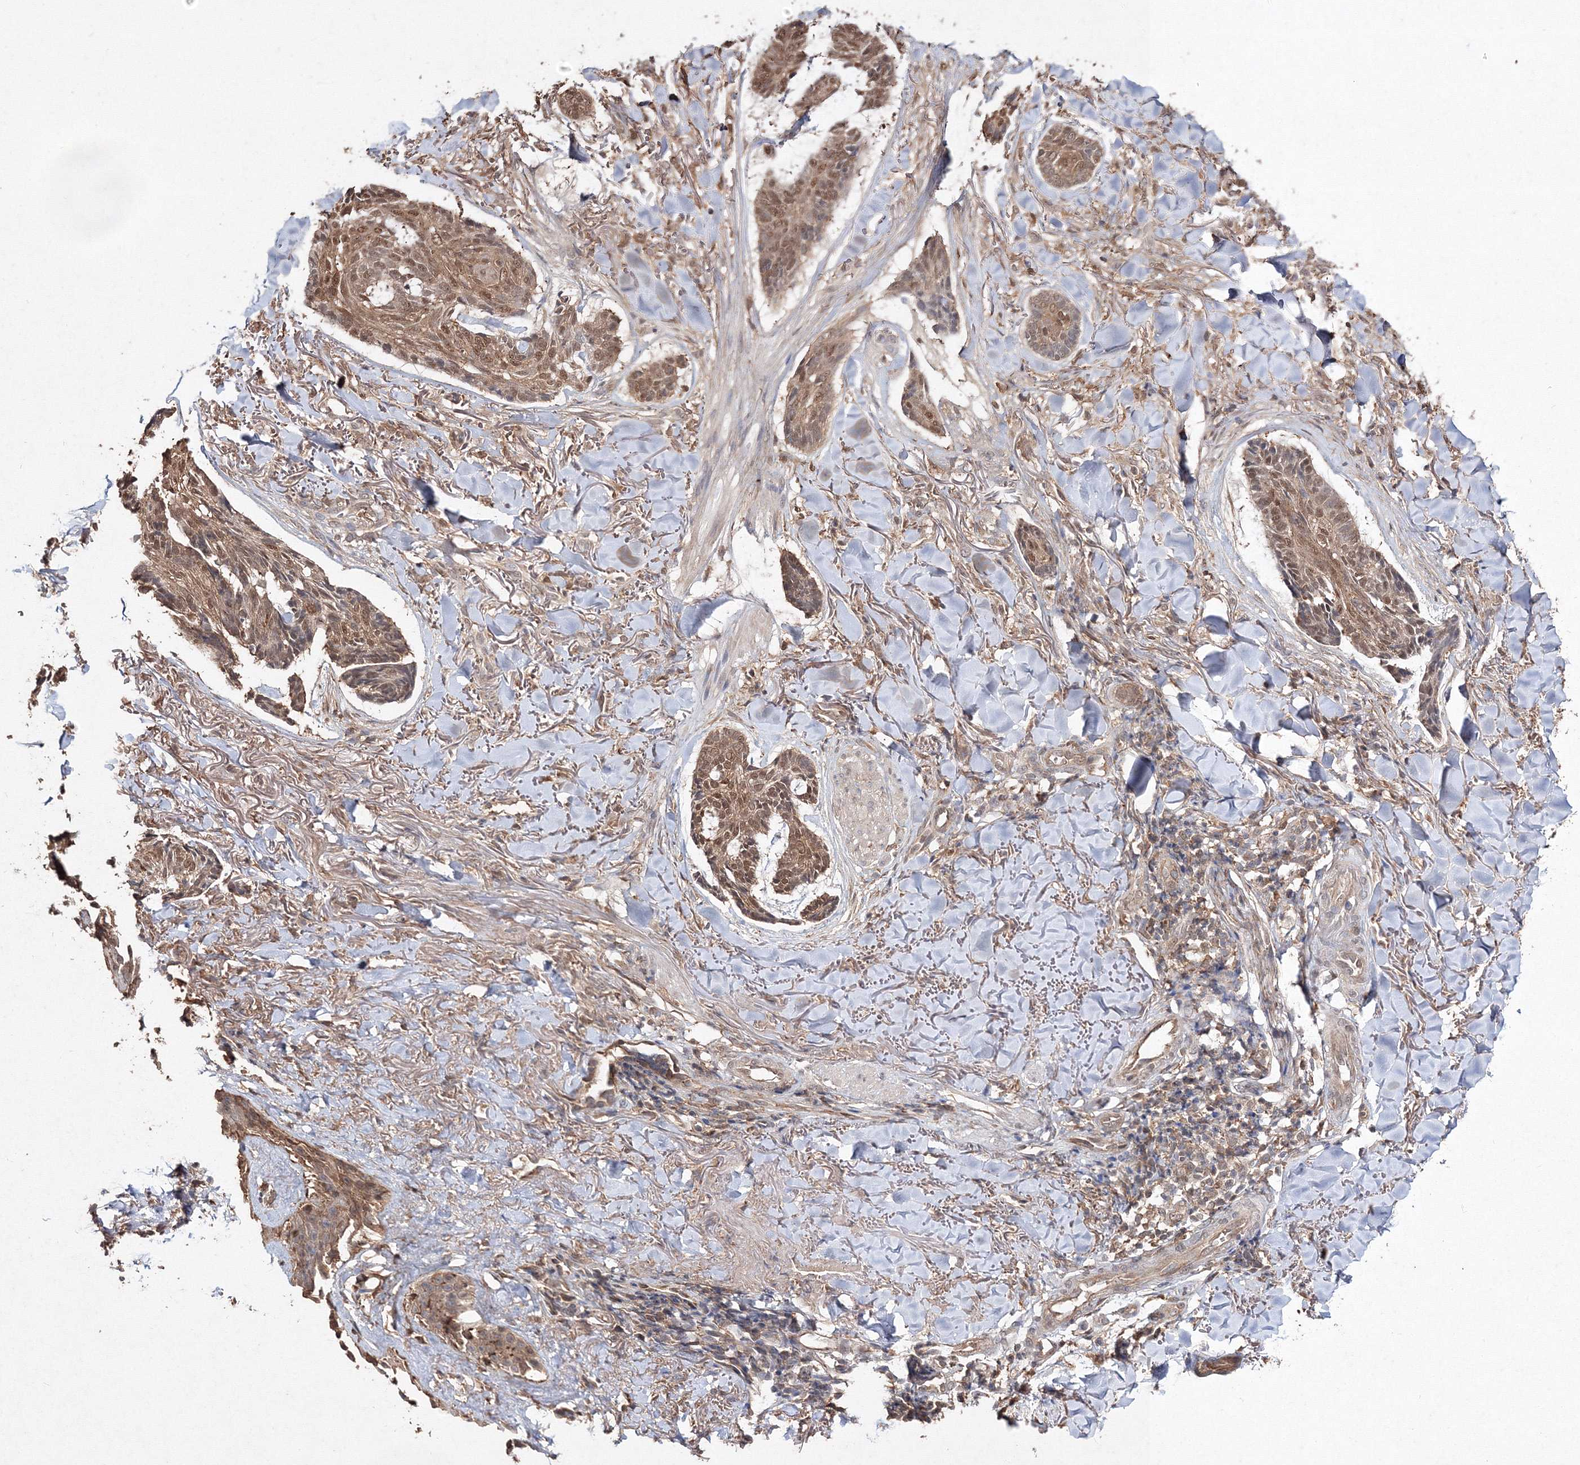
{"staining": {"intensity": "moderate", "quantity": ">75%", "location": "cytoplasmic/membranous,nuclear"}, "tissue": "skin cancer", "cell_type": "Tumor cells", "image_type": "cancer", "snomed": [{"axis": "morphology", "description": "Basal cell carcinoma"}, {"axis": "topography", "description": "Skin"}], "caption": "Immunohistochemistry staining of skin basal cell carcinoma, which shows medium levels of moderate cytoplasmic/membranous and nuclear expression in about >75% of tumor cells indicating moderate cytoplasmic/membranous and nuclear protein positivity. The staining was performed using DAB (3,3'-diaminobenzidine) (brown) for protein detection and nuclei were counterstained in hematoxylin (blue).", "gene": "S100A11", "patient": {"sex": "male", "age": 43}}